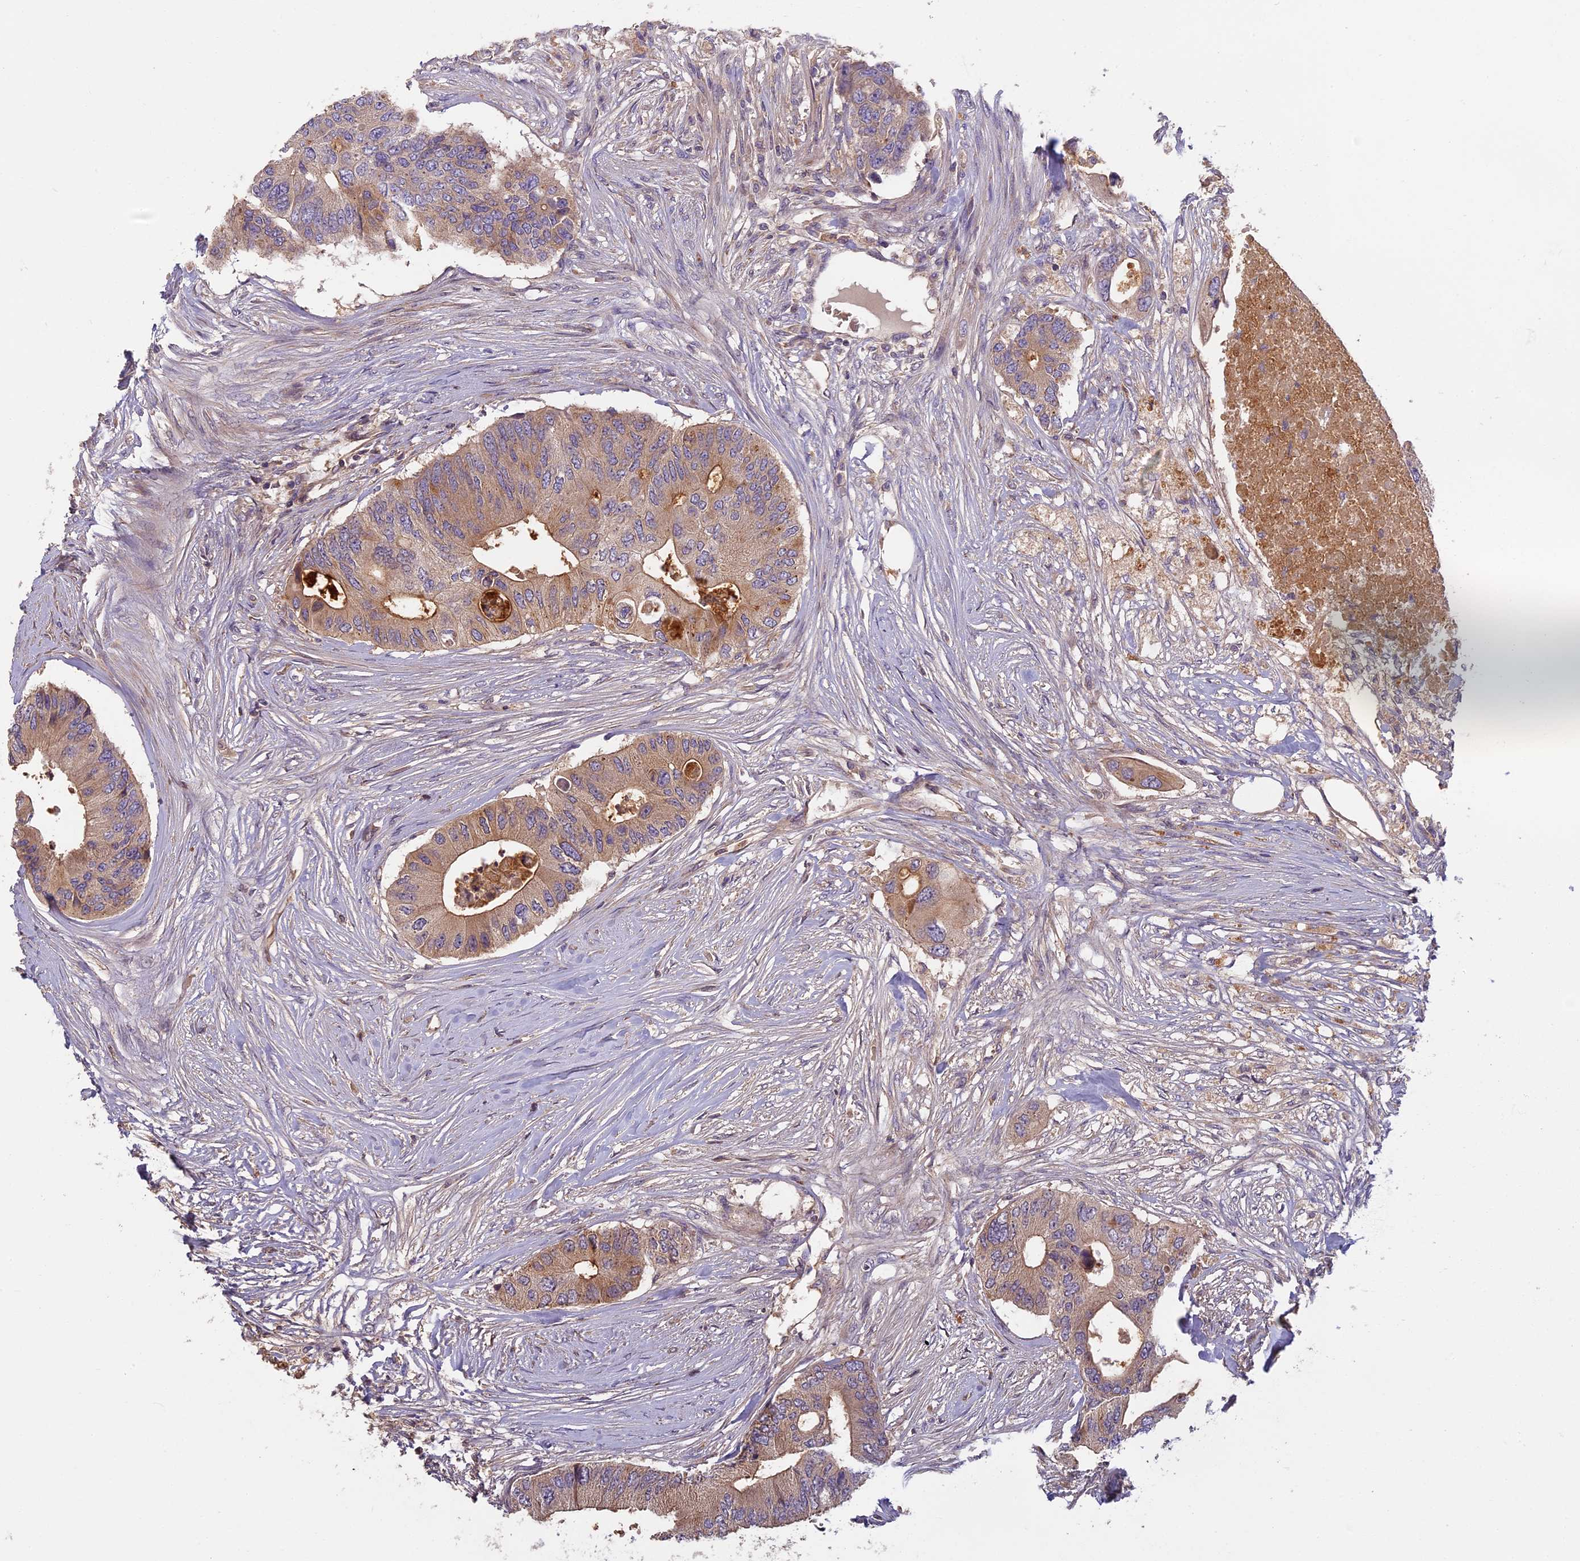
{"staining": {"intensity": "weak", "quantity": "25%-75%", "location": "cytoplasmic/membranous"}, "tissue": "colorectal cancer", "cell_type": "Tumor cells", "image_type": "cancer", "snomed": [{"axis": "morphology", "description": "Adenocarcinoma, NOS"}, {"axis": "topography", "description": "Colon"}], "caption": "The image displays a brown stain indicating the presence of a protein in the cytoplasmic/membranous of tumor cells in colorectal adenocarcinoma.", "gene": "AP4E1", "patient": {"sex": "male", "age": 71}}